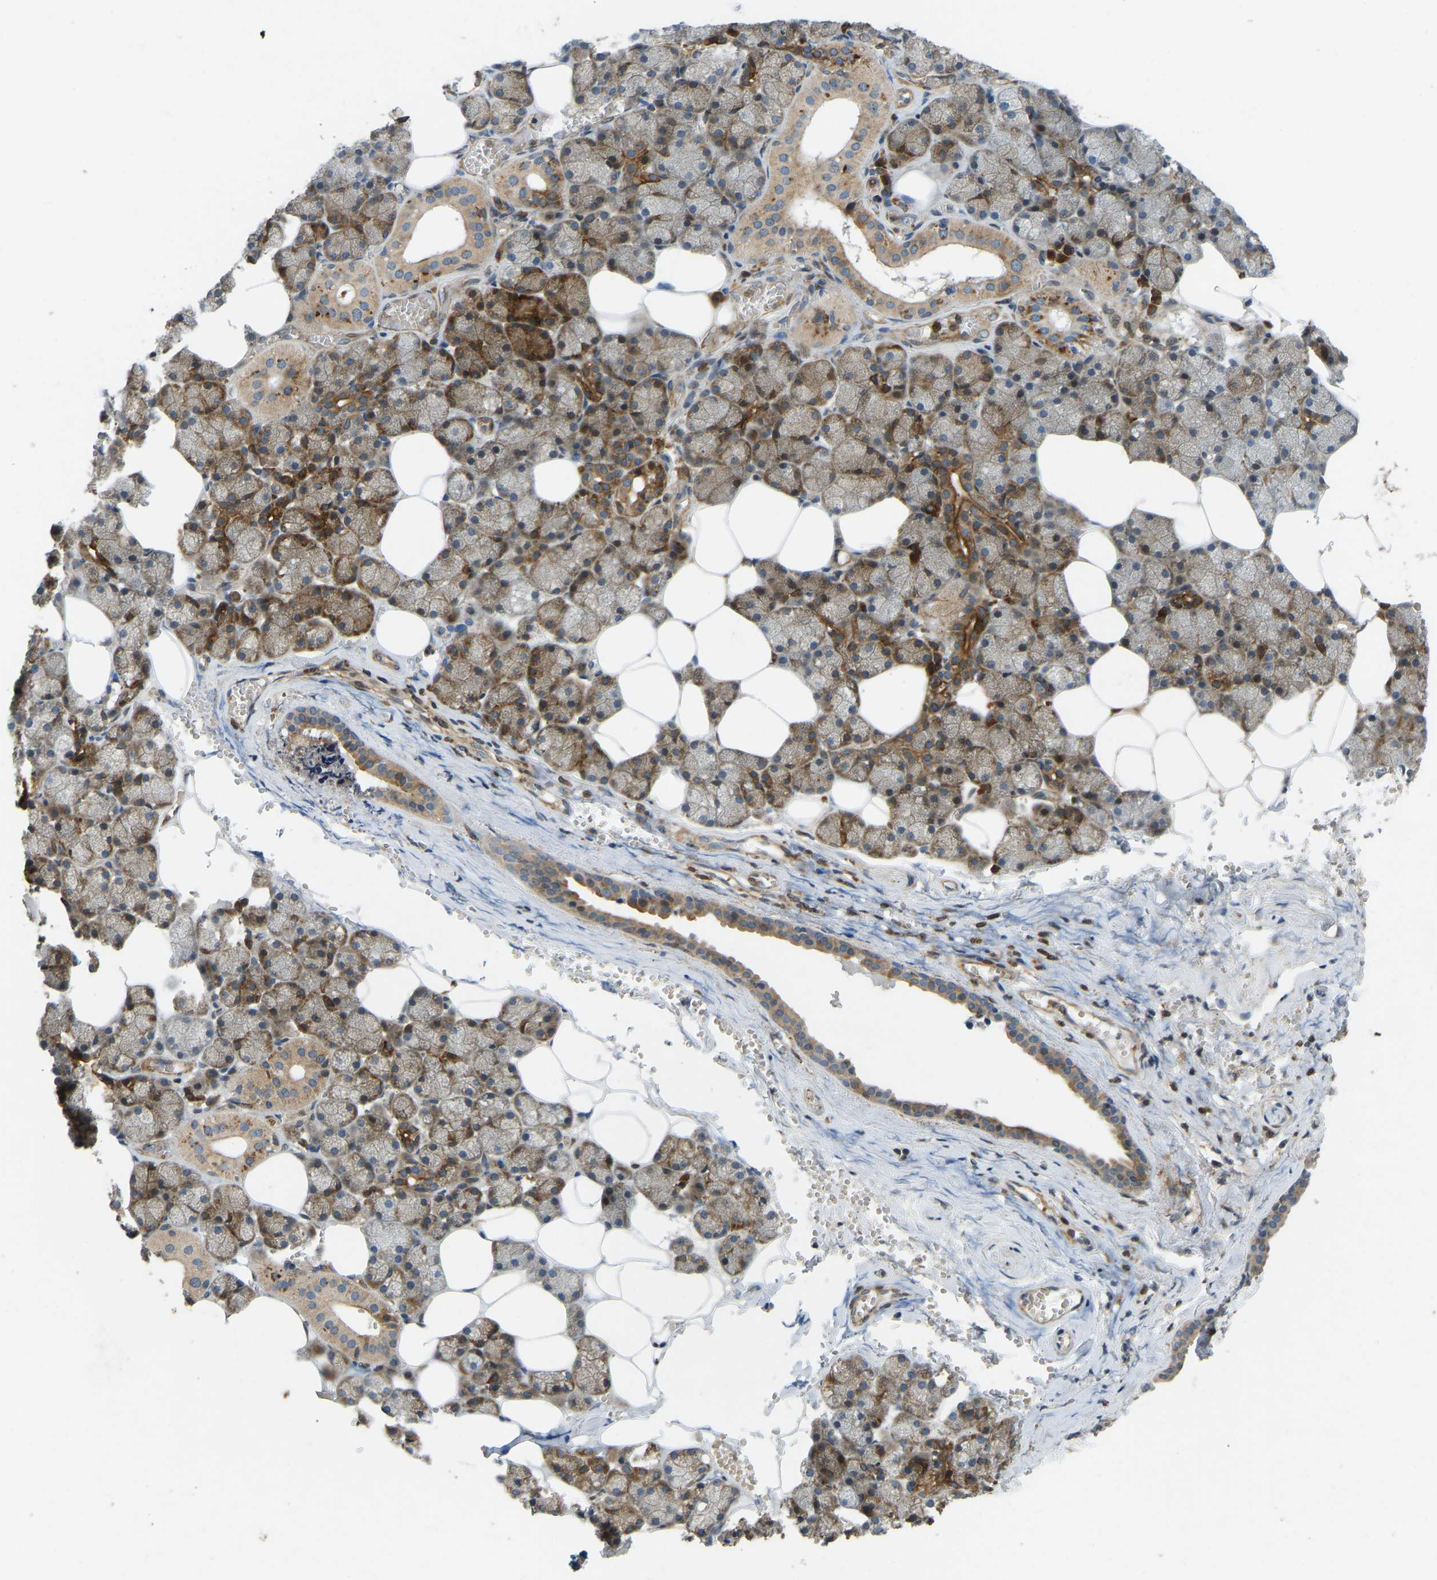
{"staining": {"intensity": "strong", "quantity": ">75%", "location": "cytoplasmic/membranous"}, "tissue": "salivary gland", "cell_type": "Glandular cells", "image_type": "normal", "snomed": [{"axis": "morphology", "description": "Normal tissue, NOS"}, {"axis": "topography", "description": "Salivary gland"}], "caption": "IHC photomicrograph of normal salivary gland: salivary gland stained using IHC reveals high levels of strong protein expression localized specifically in the cytoplasmic/membranous of glandular cells, appearing as a cytoplasmic/membranous brown color.", "gene": "OS9", "patient": {"sex": "male", "age": 62}}